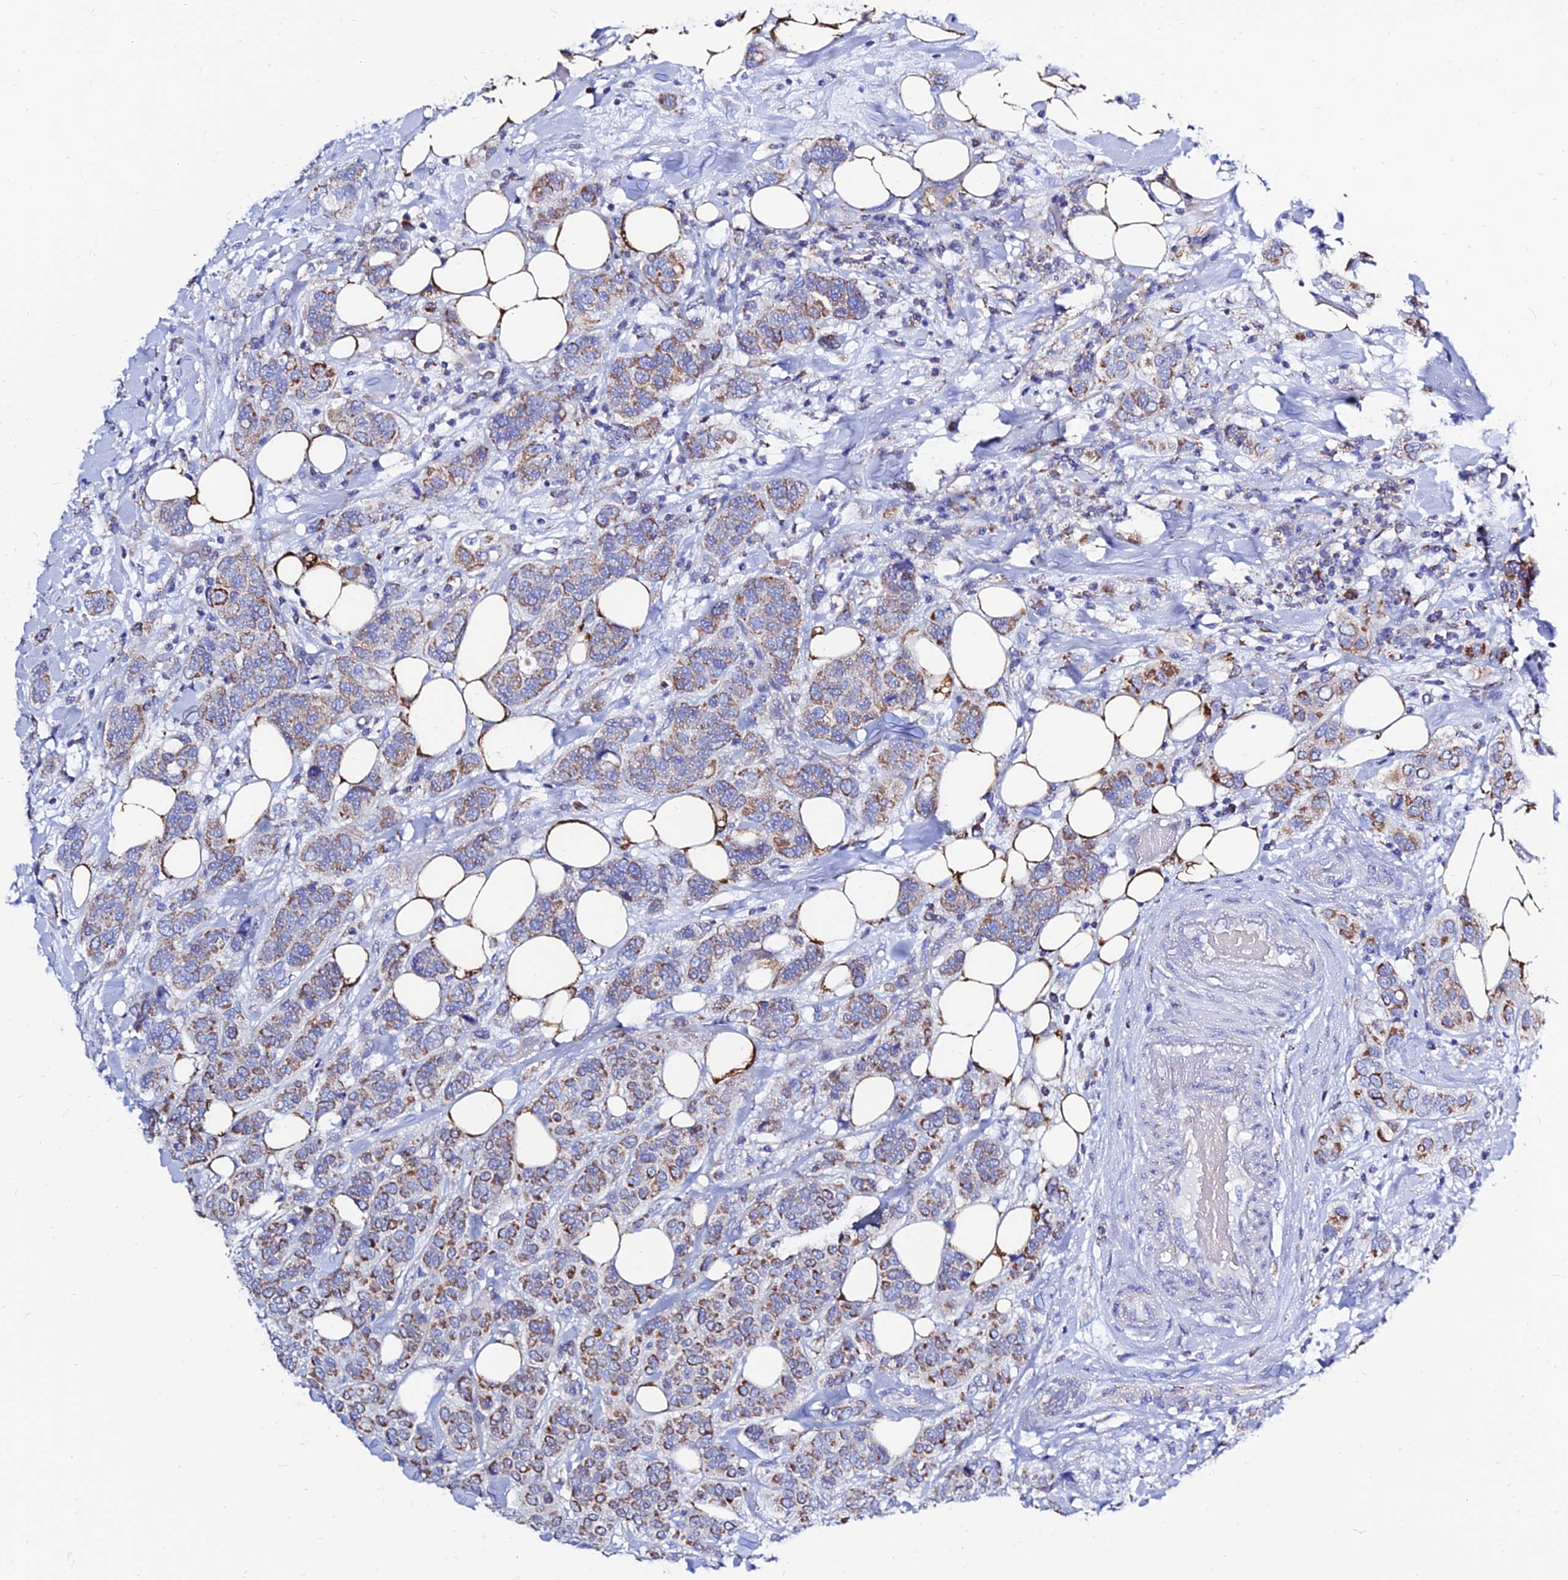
{"staining": {"intensity": "moderate", "quantity": "25%-75%", "location": "cytoplasmic/membranous"}, "tissue": "breast cancer", "cell_type": "Tumor cells", "image_type": "cancer", "snomed": [{"axis": "morphology", "description": "Lobular carcinoma"}, {"axis": "topography", "description": "Breast"}], "caption": "DAB (3,3'-diaminobenzidine) immunohistochemical staining of human breast lobular carcinoma demonstrates moderate cytoplasmic/membranous protein positivity in about 25%-75% of tumor cells.", "gene": "MGST1", "patient": {"sex": "female", "age": 51}}